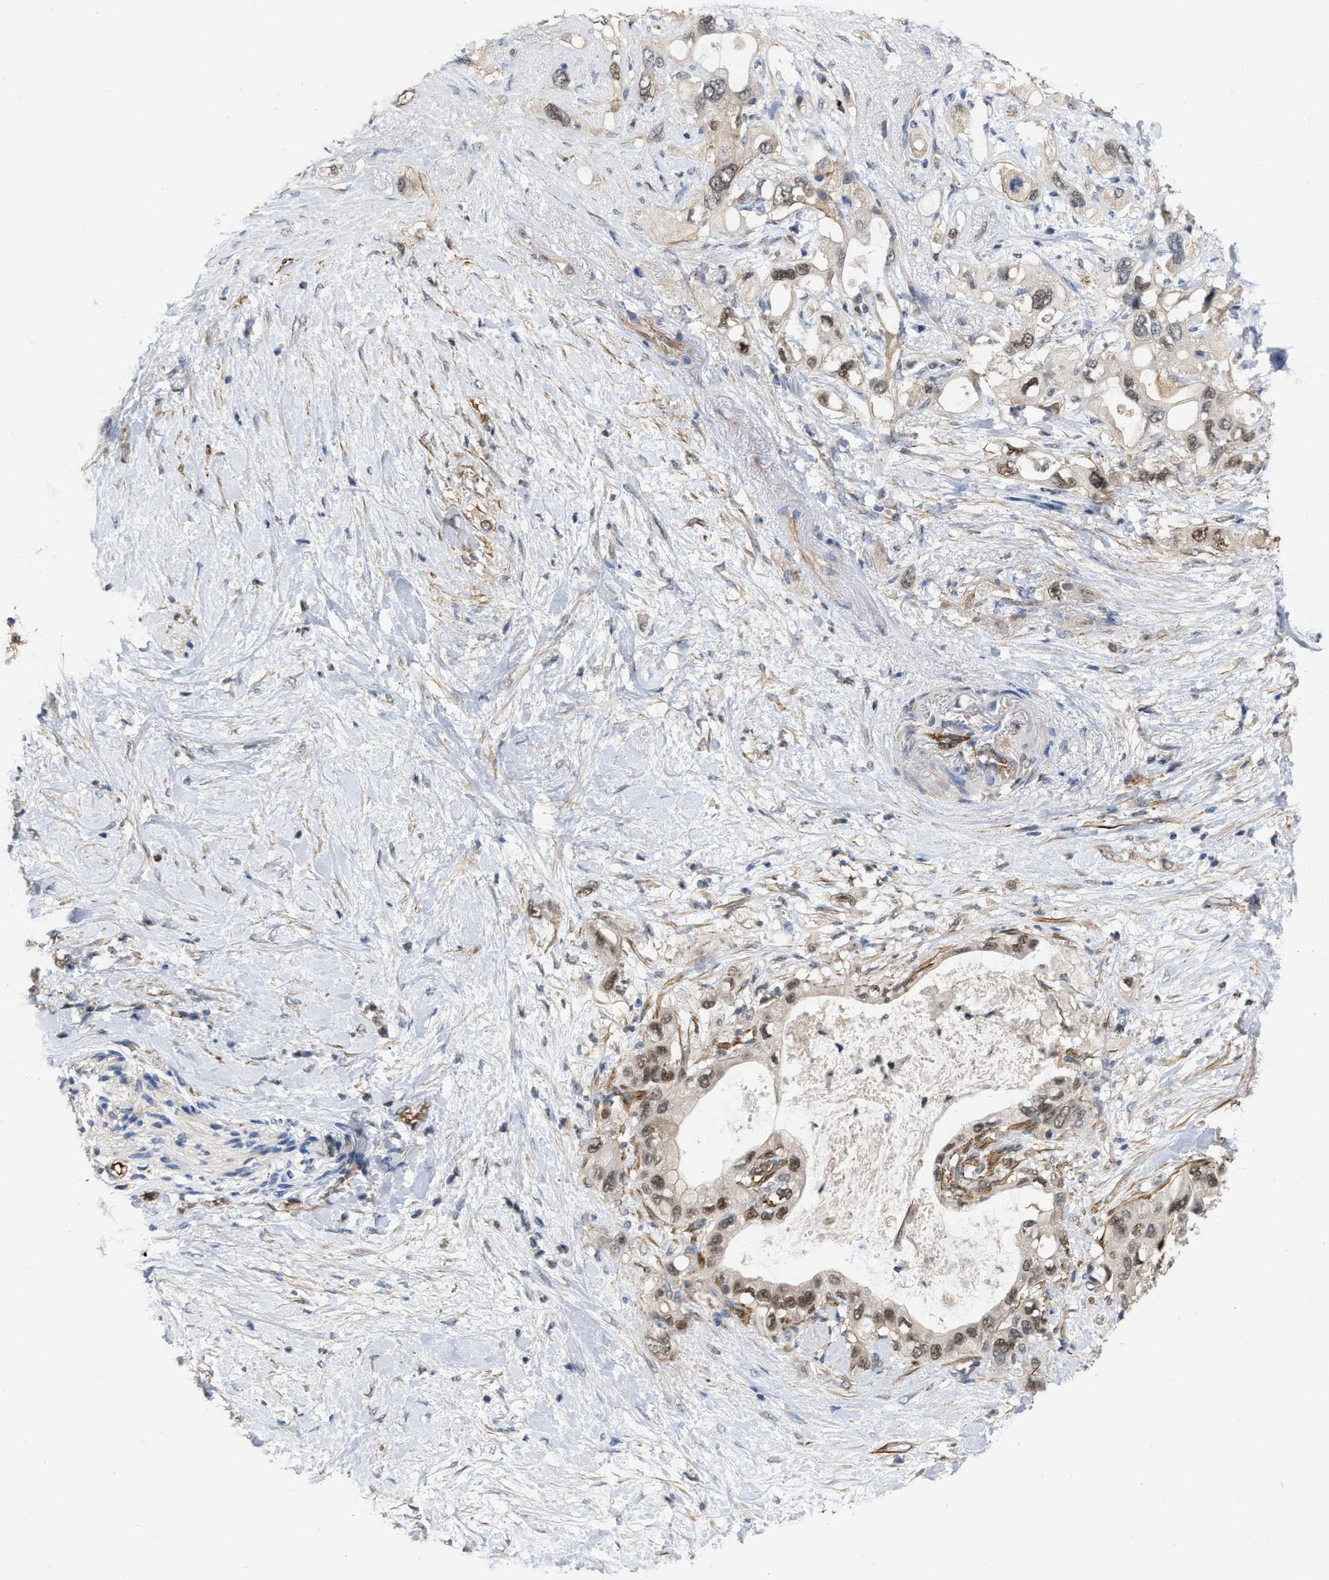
{"staining": {"intensity": "weak", "quantity": "25%-75%", "location": "nuclear"}, "tissue": "pancreatic cancer", "cell_type": "Tumor cells", "image_type": "cancer", "snomed": [{"axis": "morphology", "description": "Adenocarcinoma, NOS"}, {"axis": "topography", "description": "Pancreas"}], "caption": "Immunohistochemical staining of human pancreatic cancer (adenocarcinoma) exhibits low levels of weak nuclear protein expression in about 25%-75% of tumor cells.", "gene": "NAPEPLD", "patient": {"sex": "female", "age": 56}}